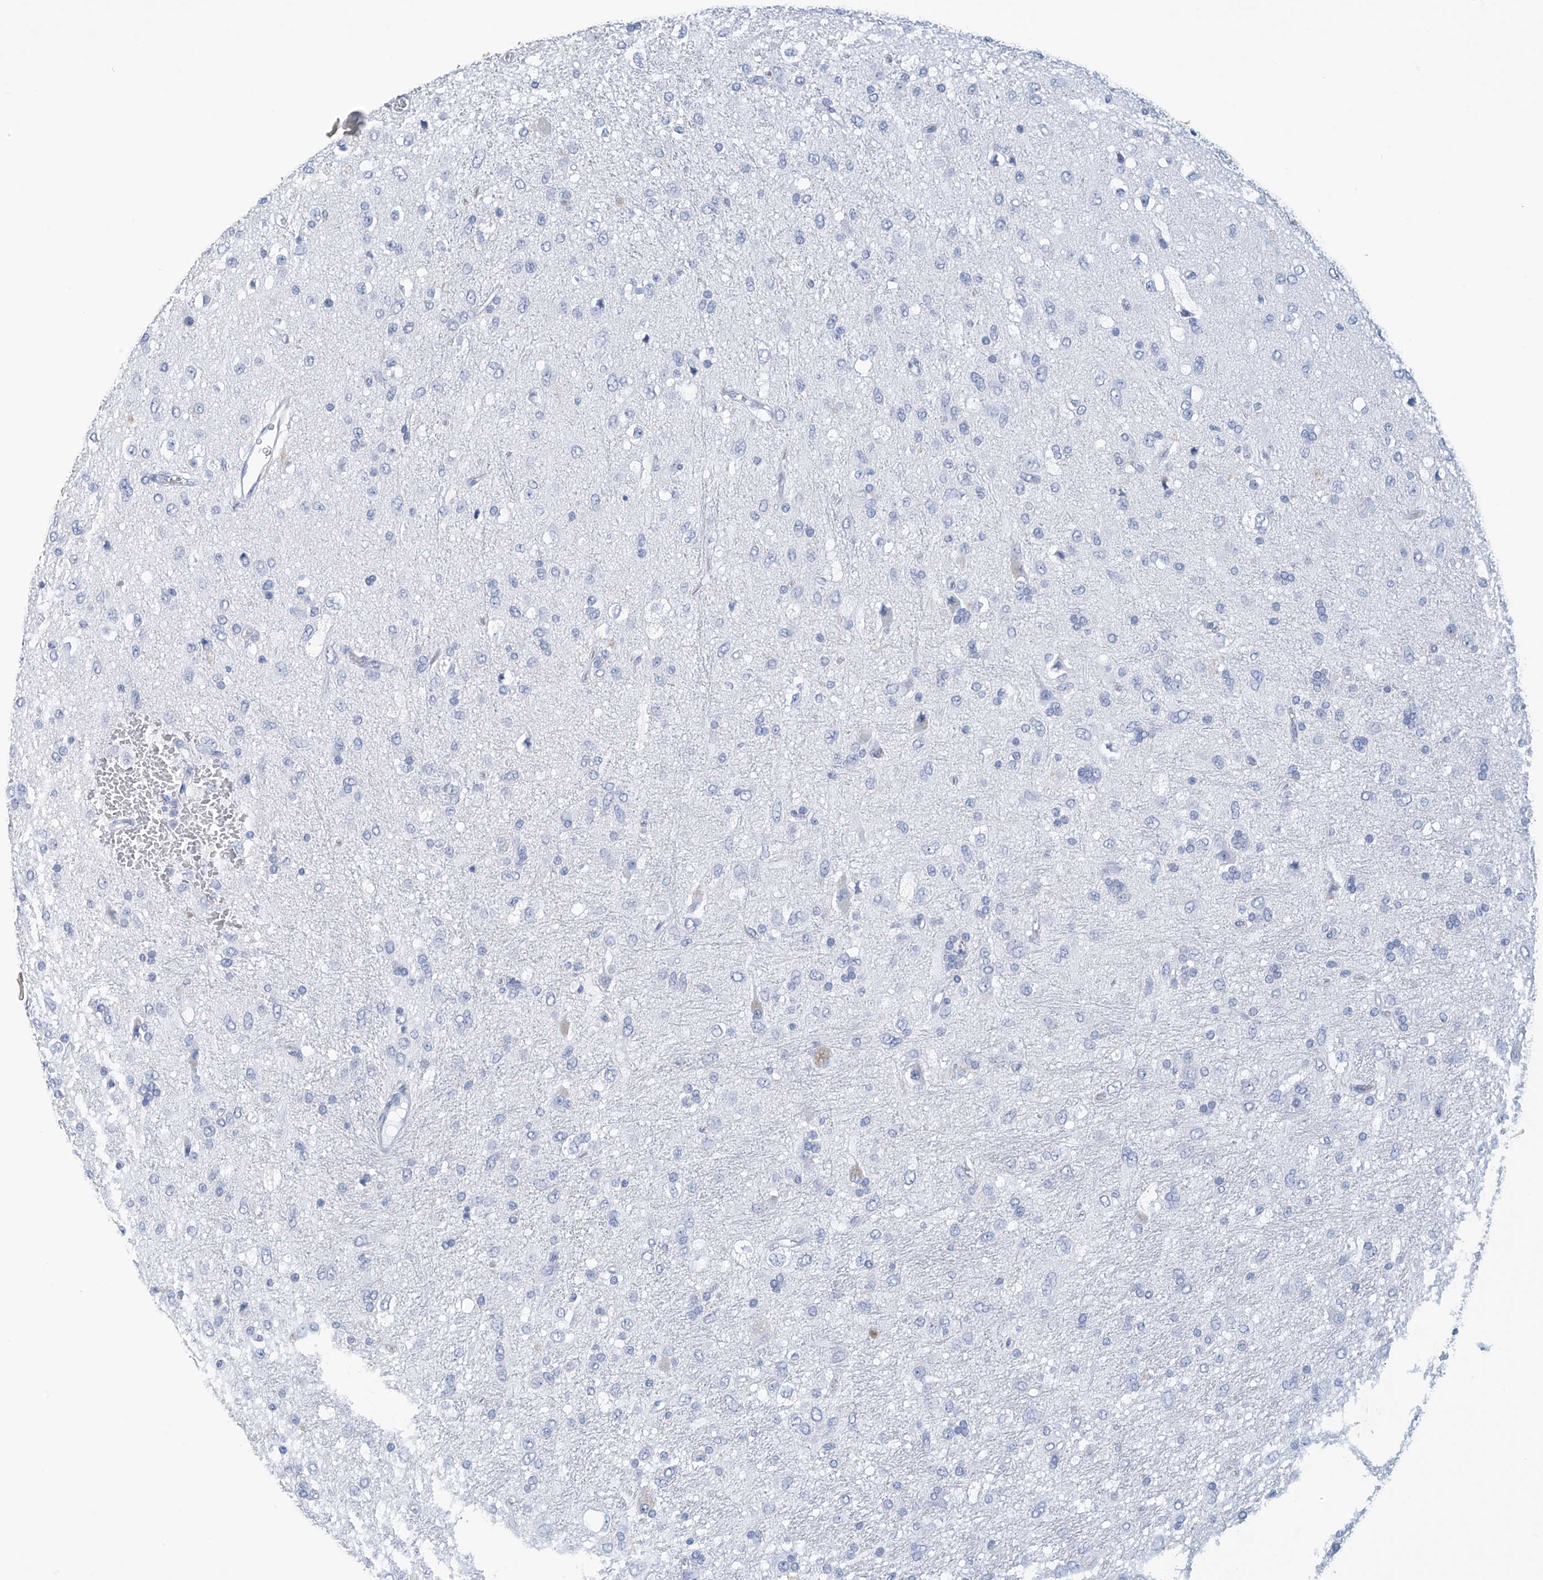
{"staining": {"intensity": "negative", "quantity": "none", "location": "none"}, "tissue": "glioma", "cell_type": "Tumor cells", "image_type": "cancer", "snomed": [{"axis": "morphology", "description": "Glioma, malignant, Low grade"}, {"axis": "topography", "description": "Brain"}], "caption": "IHC image of neoplastic tissue: human malignant glioma (low-grade) stained with DAB (3,3'-diaminobenzidine) shows no significant protein staining in tumor cells. (Stains: DAB immunohistochemistry (IHC) with hematoxylin counter stain, Microscopy: brightfield microscopy at high magnification).", "gene": "DSP", "patient": {"sex": "male", "age": 77}}